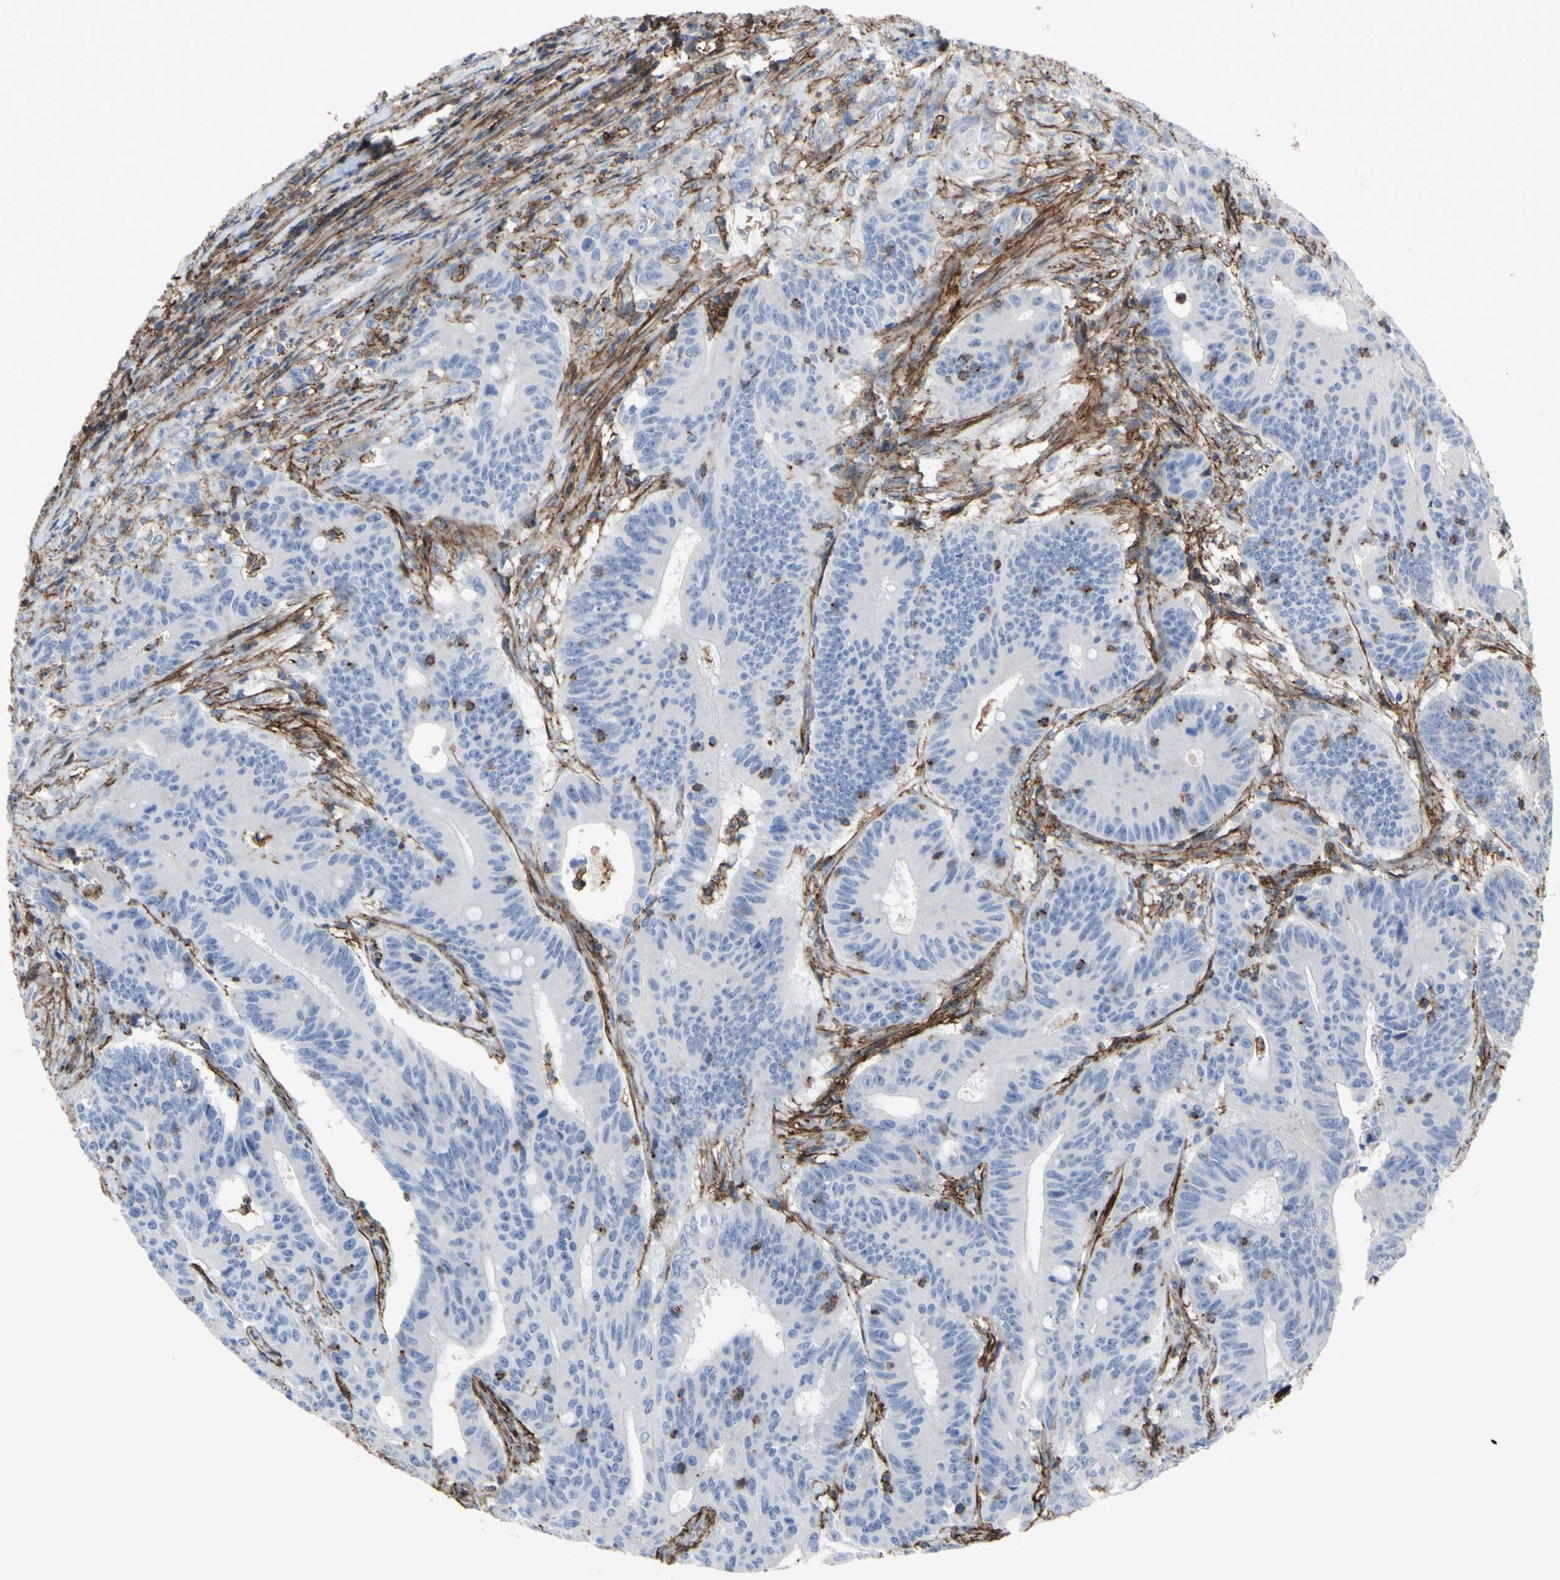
{"staining": {"intensity": "negative", "quantity": "none", "location": "none"}, "tissue": "colorectal cancer", "cell_type": "Tumor cells", "image_type": "cancer", "snomed": [{"axis": "morphology", "description": "Adenocarcinoma, NOS"}, {"axis": "topography", "description": "Colon"}], "caption": "An image of adenocarcinoma (colorectal) stained for a protein shows no brown staining in tumor cells.", "gene": "ANXA6", "patient": {"sex": "male", "age": 45}}